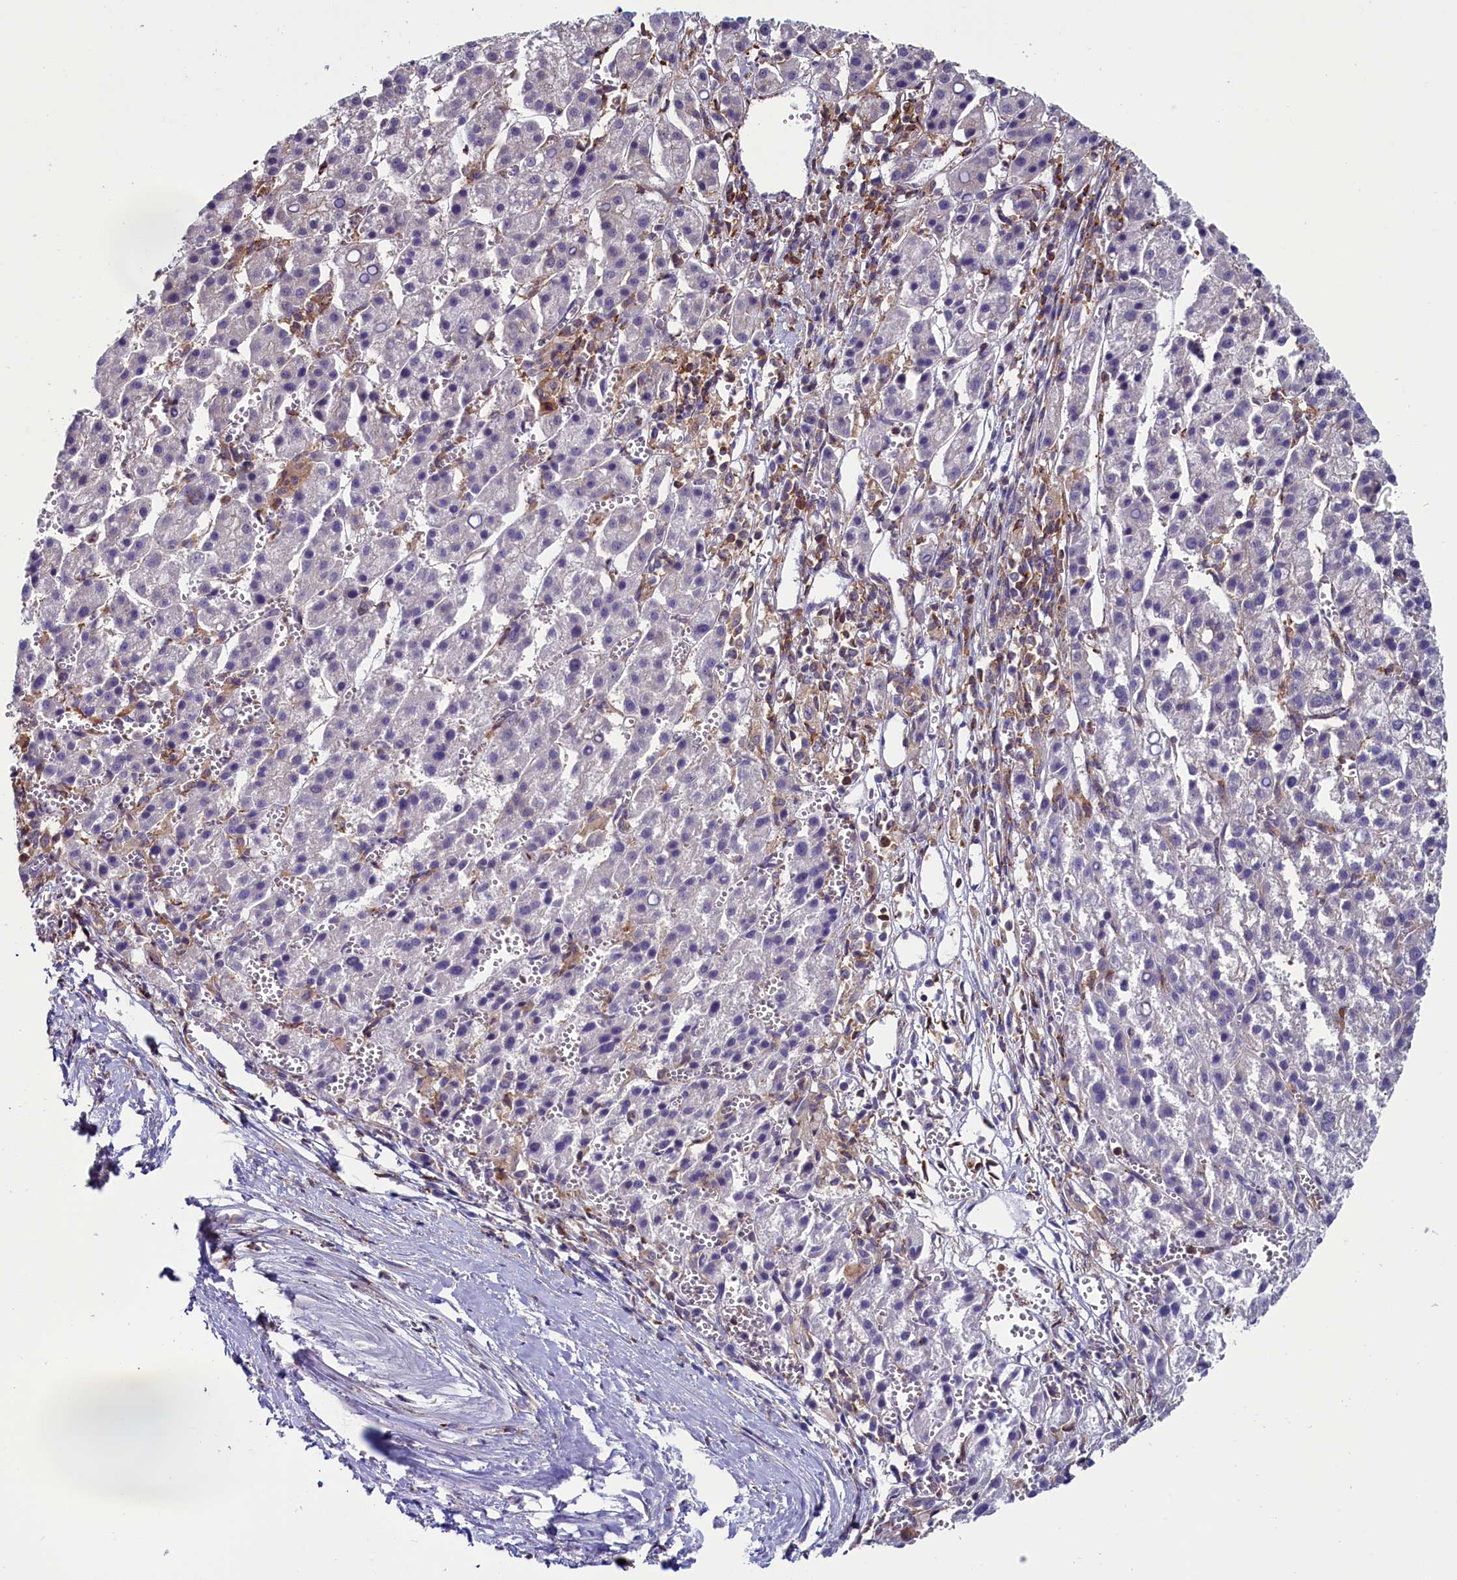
{"staining": {"intensity": "negative", "quantity": "none", "location": "none"}, "tissue": "liver cancer", "cell_type": "Tumor cells", "image_type": "cancer", "snomed": [{"axis": "morphology", "description": "Carcinoma, Hepatocellular, NOS"}, {"axis": "topography", "description": "Liver"}], "caption": "The IHC image has no significant expression in tumor cells of liver hepatocellular carcinoma tissue. (Stains: DAB immunohistochemistry with hematoxylin counter stain, Microscopy: brightfield microscopy at high magnification).", "gene": "CIAPIN1", "patient": {"sex": "female", "age": 58}}